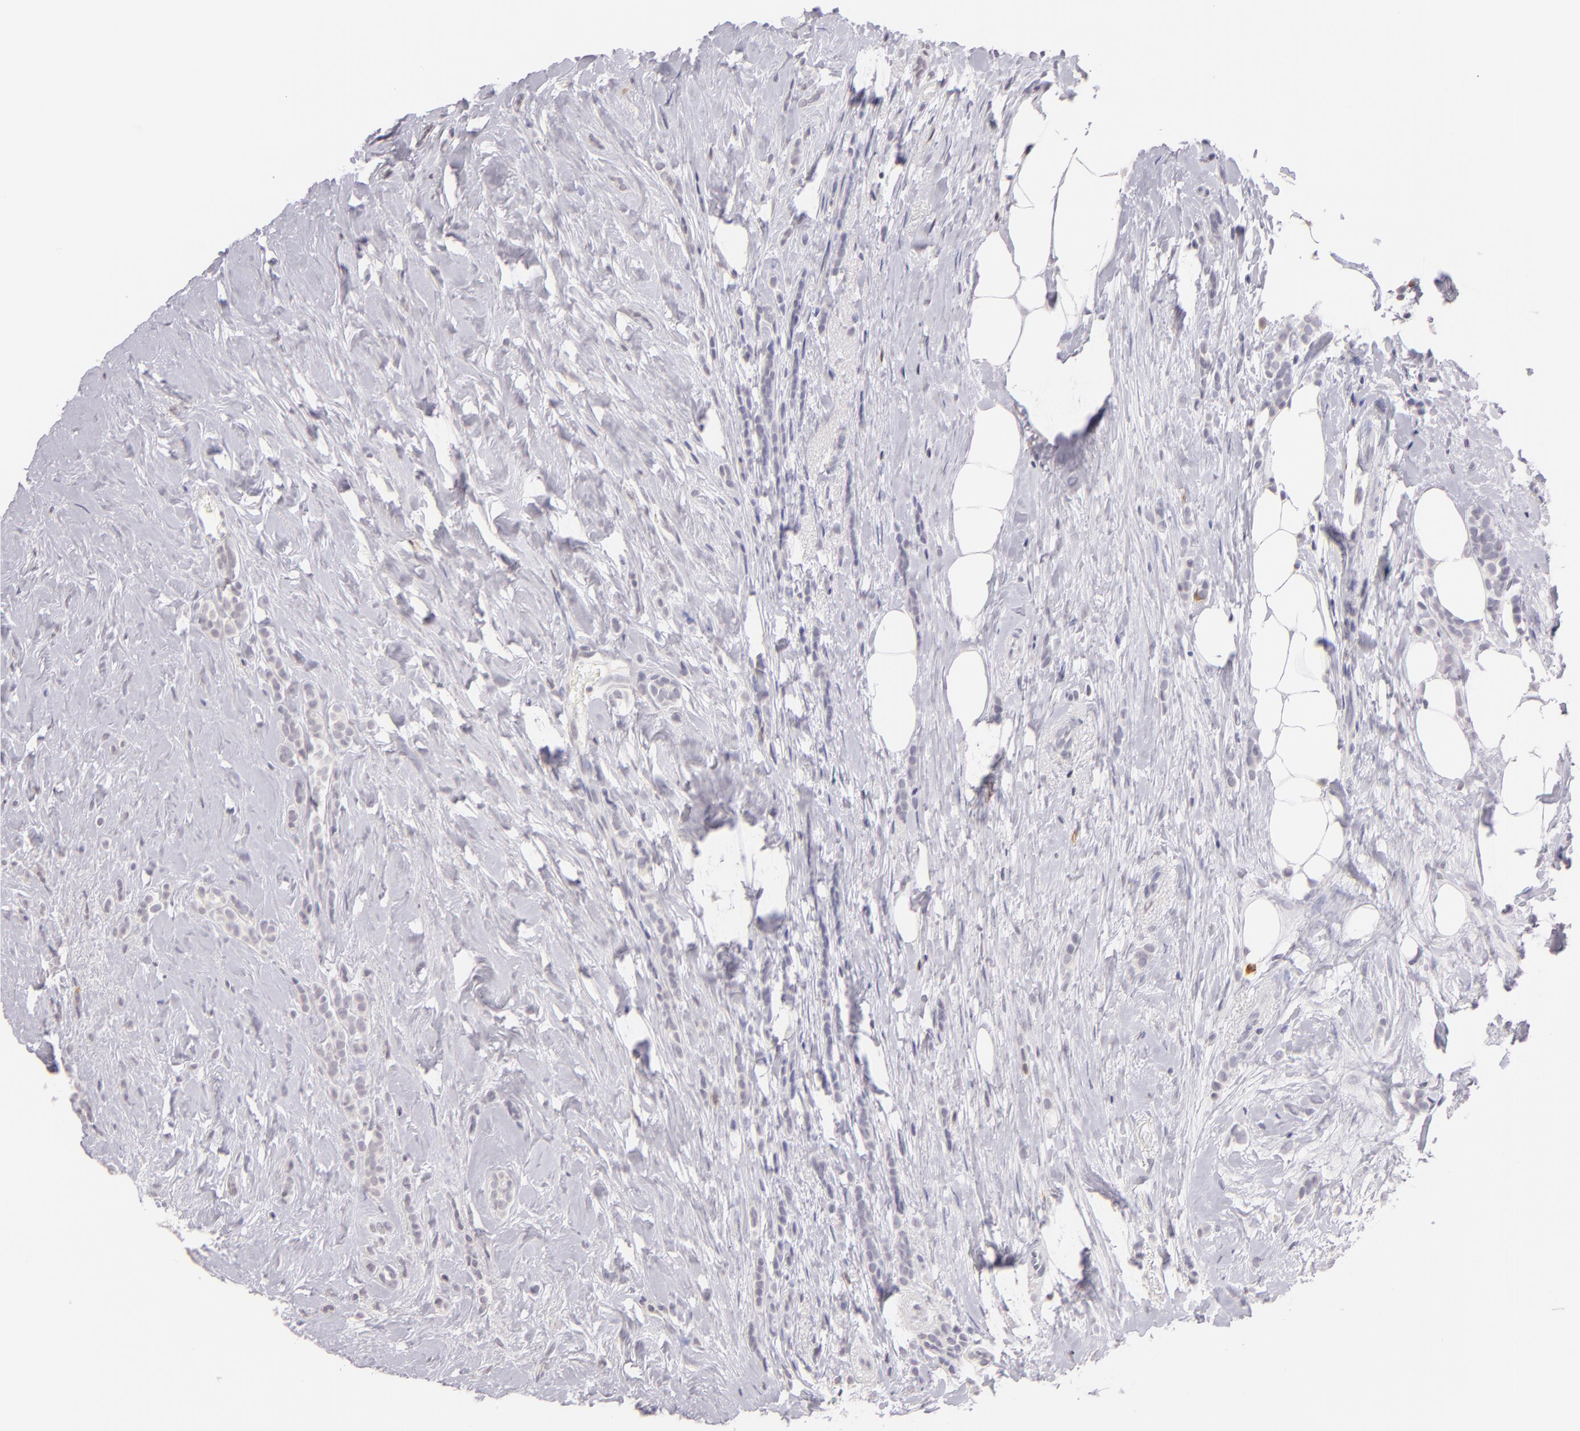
{"staining": {"intensity": "negative", "quantity": "none", "location": "none"}, "tissue": "breast cancer", "cell_type": "Tumor cells", "image_type": "cancer", "snomed": [{"axis": "morphology", "description": "Lobular carcinoma"}, {"axis": "topography", "description": "Breast"}], "caption": "Image shows no protein expression in tumor cells of breast cancer tissue.", "gene": "IL2RA", "patient": {"sex": "female", "age": 56}}